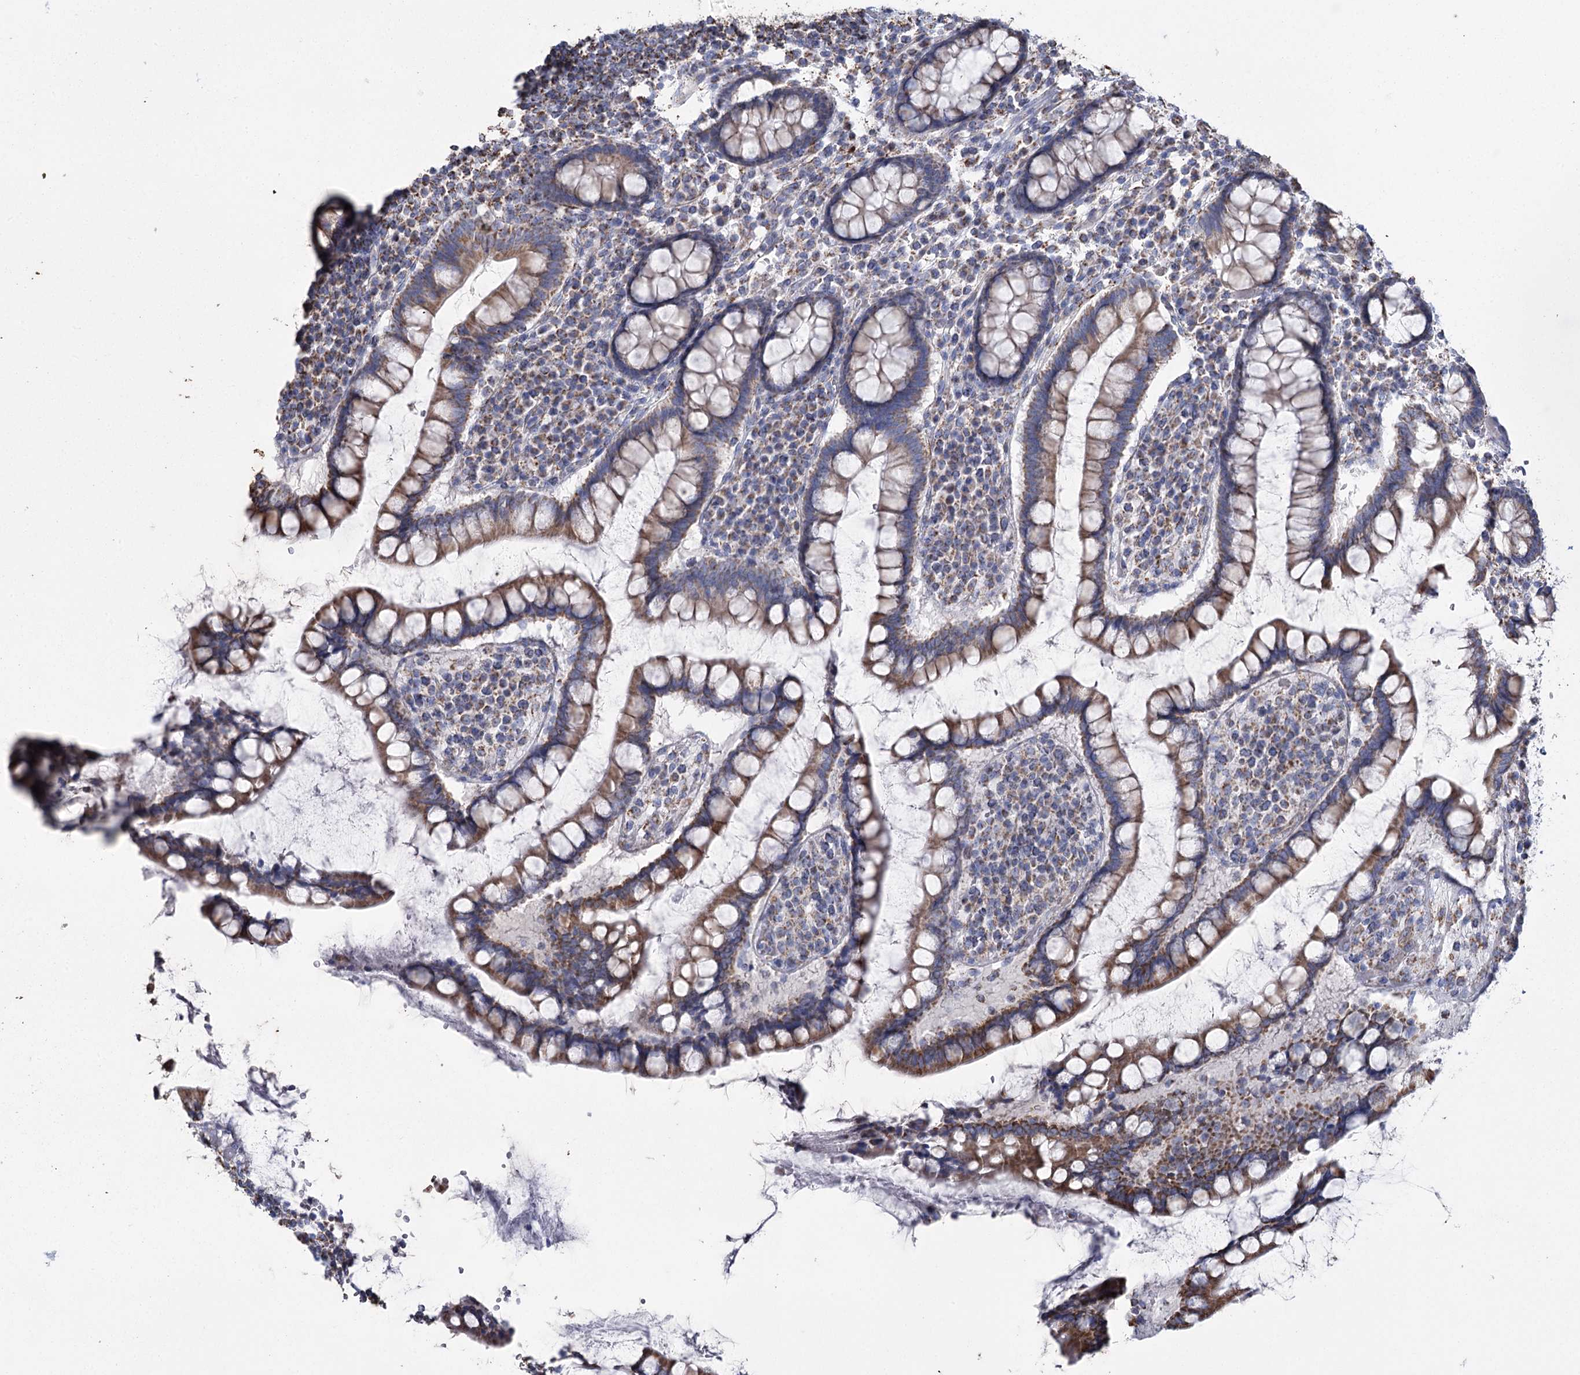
{"staining": {"intensity": "weak", "quantity": "25%-75%", "location": "cytoplasmic/membranous"}, "tissue": "colon", "cell_type": "Endothelial cells", "image_type": "normal", "snomed": [{"axis": "morphology", "description": "Normal tissue, NOS"}, {"axis": "topography", "description": "Colon"}], "caption": "Protein expression analysis of normal colon exhibits weak cytoplasmic/membranous expression in approximately 25%-75% of endothelial cells. (DAB (3,3'-diaminobenzidine) IHC, brown staining for protein, blue staining for nuclei).", "gene": "MRPL44", "patient": {"sex": "female", "age": 79}}